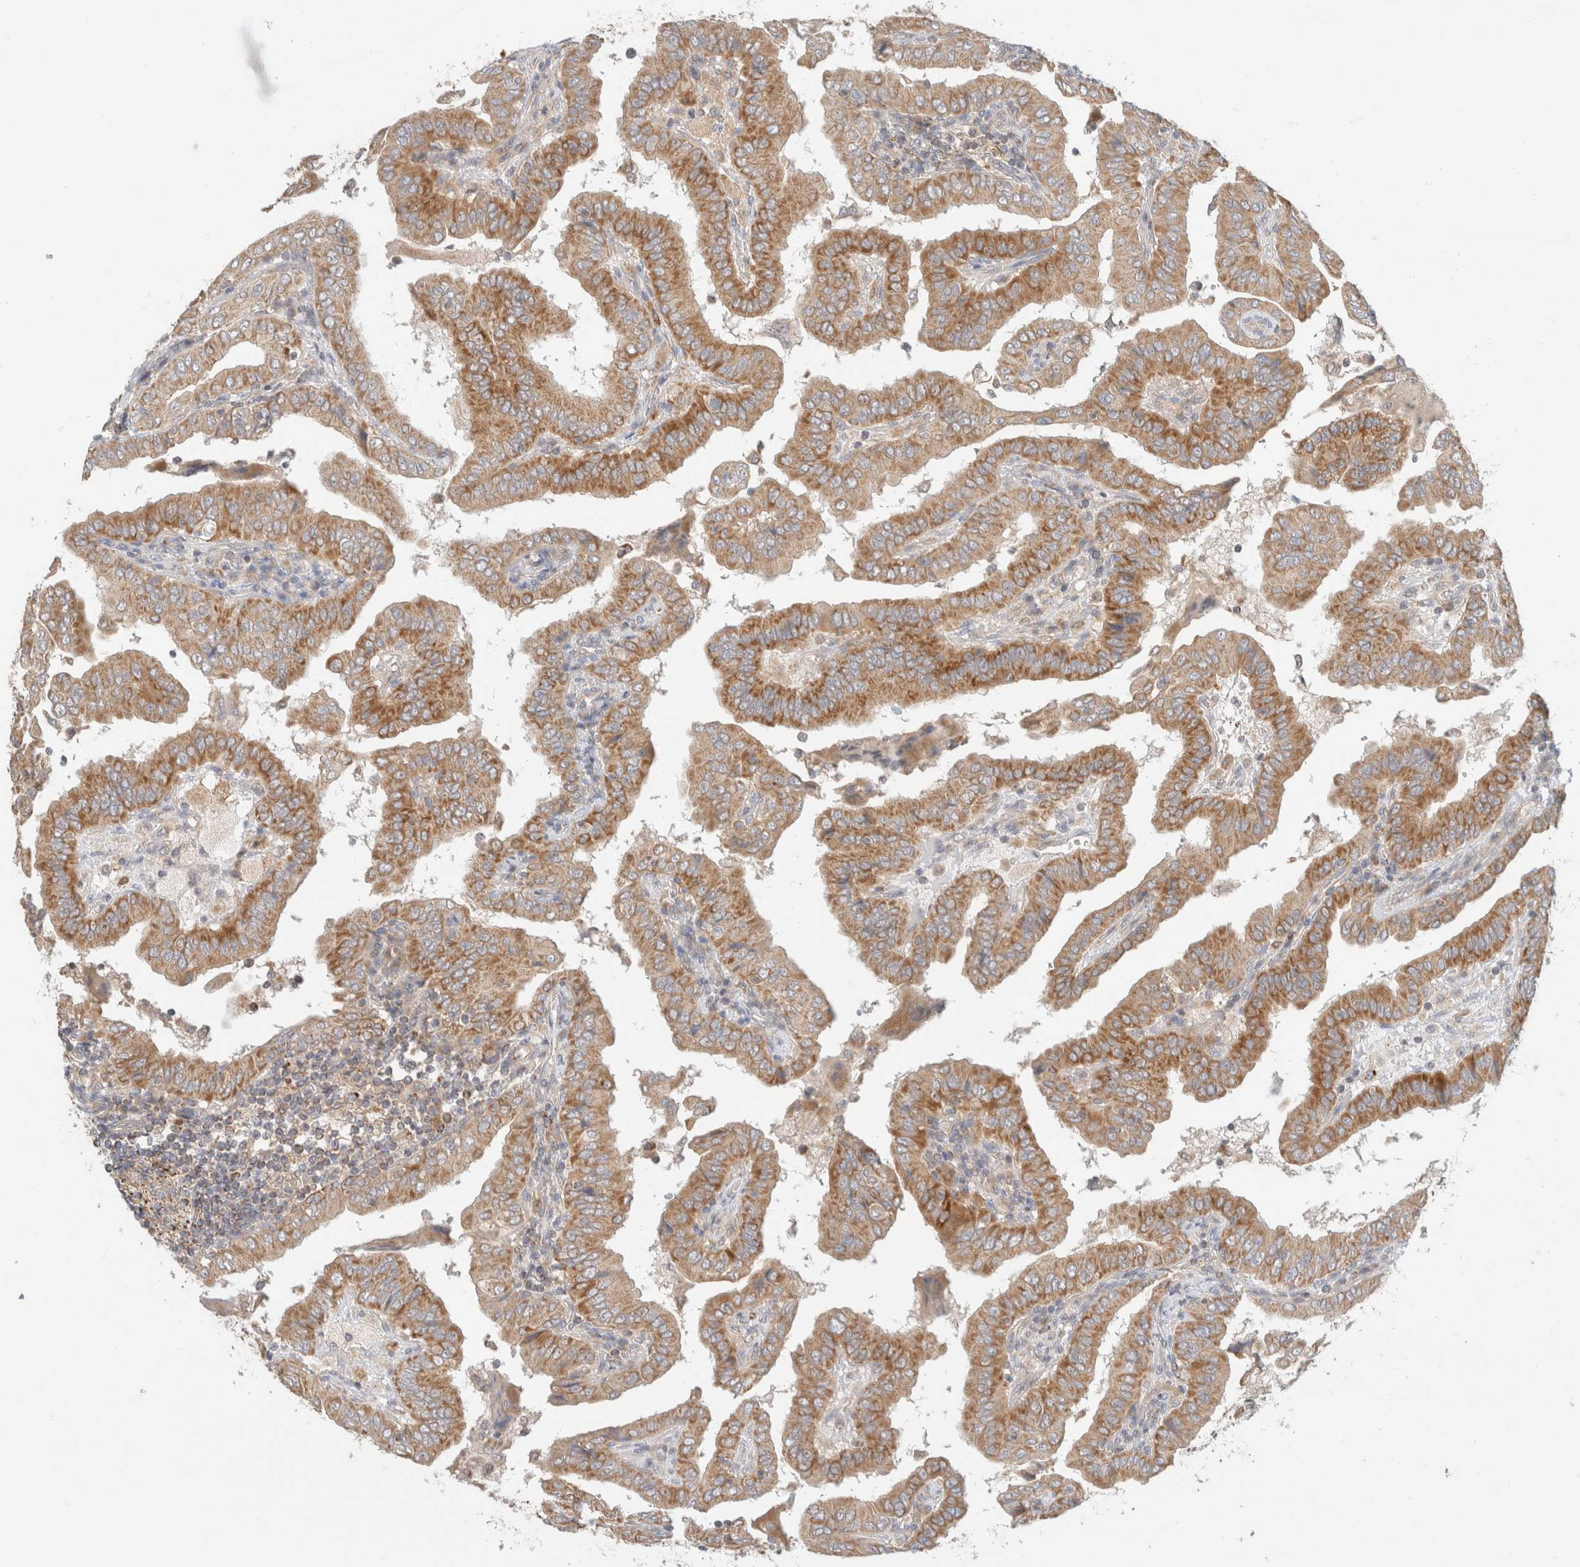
{"staining": {"intensity": "moderate", "quantity": ">75%", "location": "cytoplasmic/membranous"}, "tissue": "thyroid cancer", "cell_type": "Tumor cells", "image_type": "cancer", "snomed": [{"axis": "morphology", "description": "Papillary adenocarcinoma, NOS"}, {"axis": "topography", "description": "Thyroid gland"}], "caption": "Protein expression analysis of human thyroid papillary adenocarcinoma reveals moderate cytoplasmic/membranous positivity in about >75% of tumor cells.", "gene": "MRM3", "patient": {"sex": "male", "age": 33}}